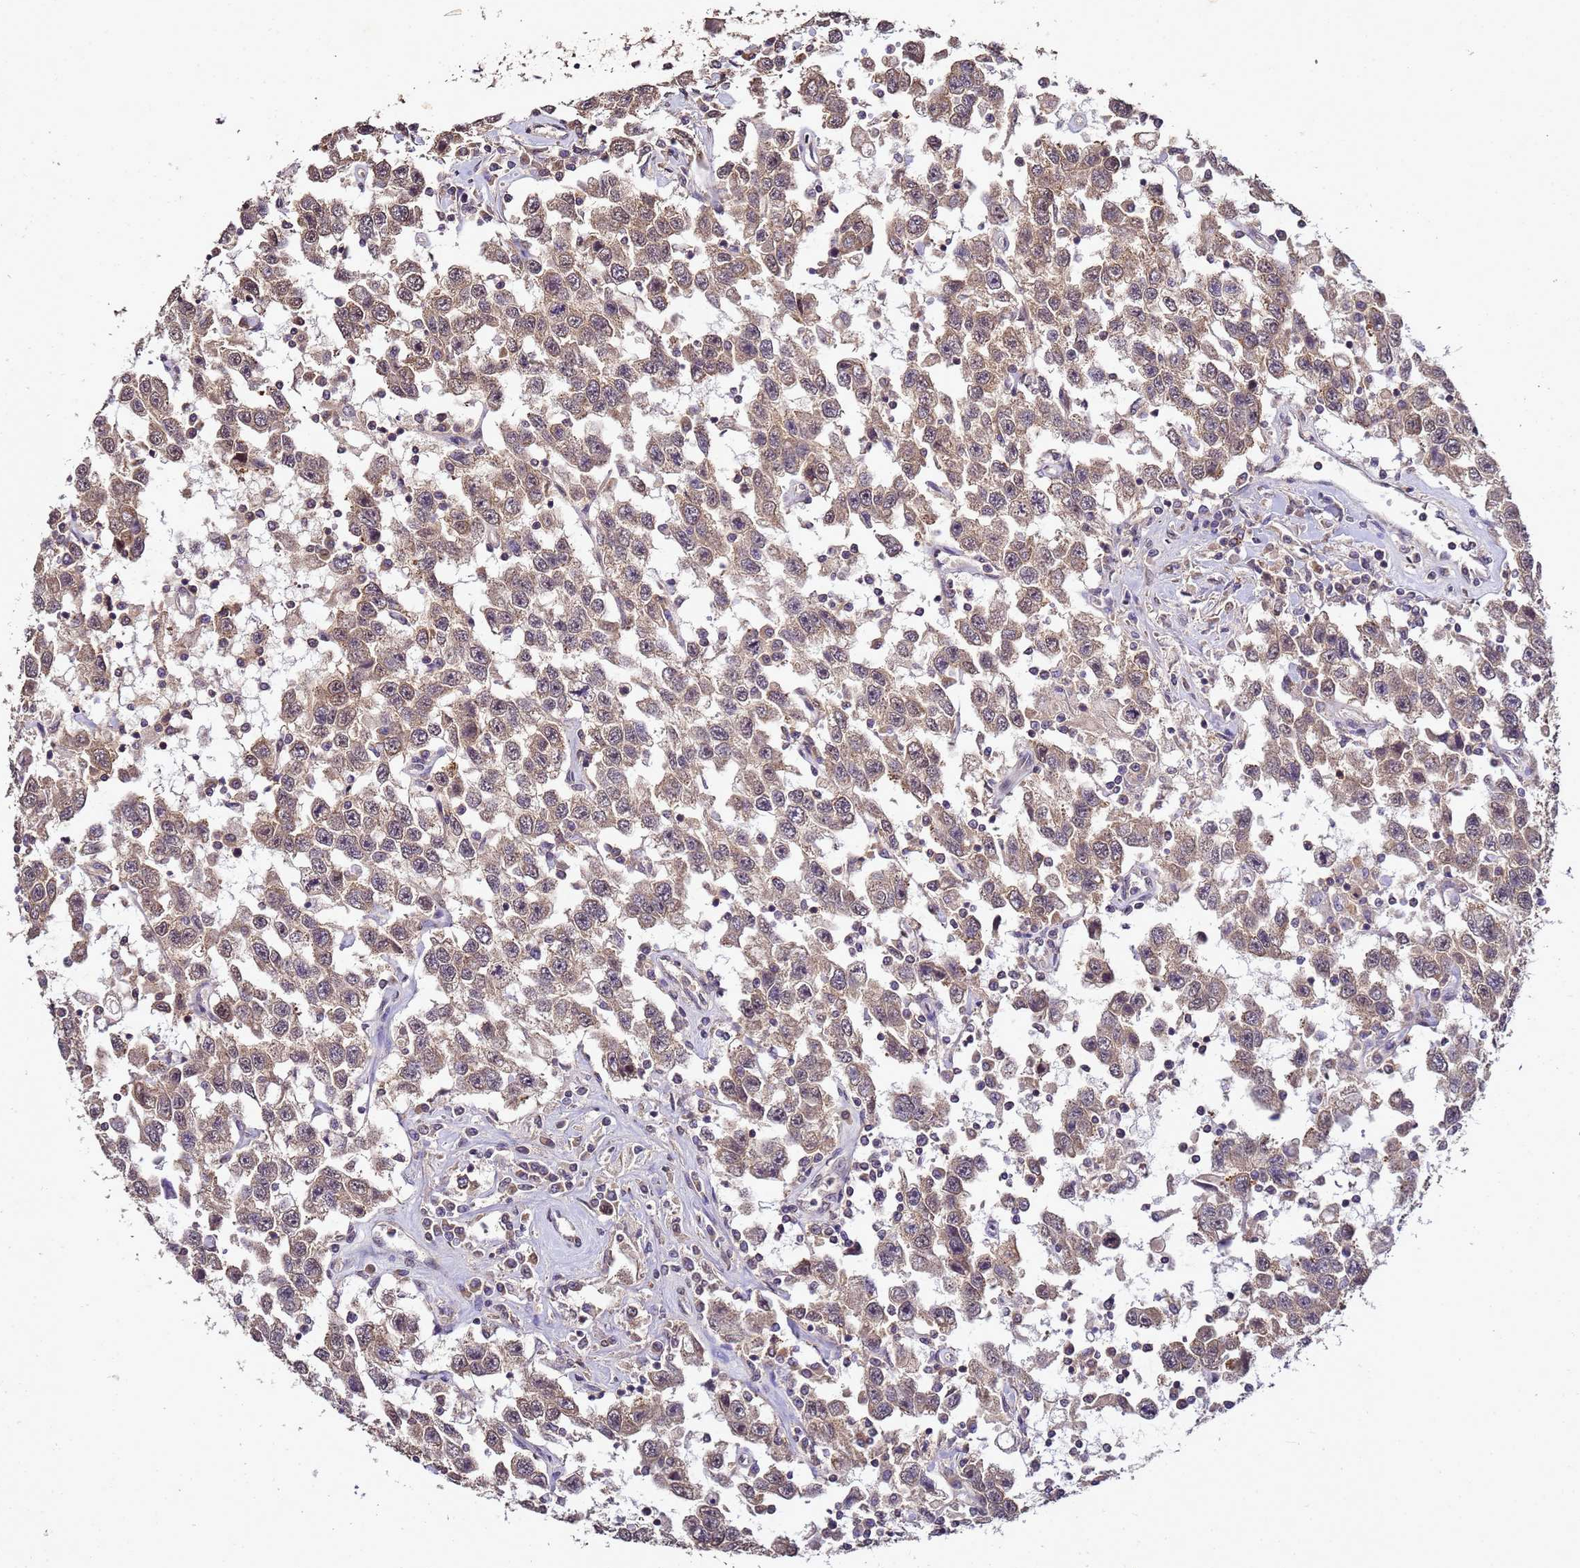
{"staining": {"intensity": "moderate", "quantity": ">75%", "location": "cytoplasmic/membranous"}, "tissue": "testis cancer", "cell_type": "Tumor cells", "image_type": "cancer", "snomed": [{"axis": "morphology", "description": "Seminoma, NOS"}, {"axis": "topography", "description": "Testis"}], "caption": "Protein expression analysis of human testis cancer (seminoma) reveals moderate cytoplasmic/membranous expression in approximately >75% of tumor cells.", "gene": "ANKRD17", "patient": {"sex": "male", "age": 41}}